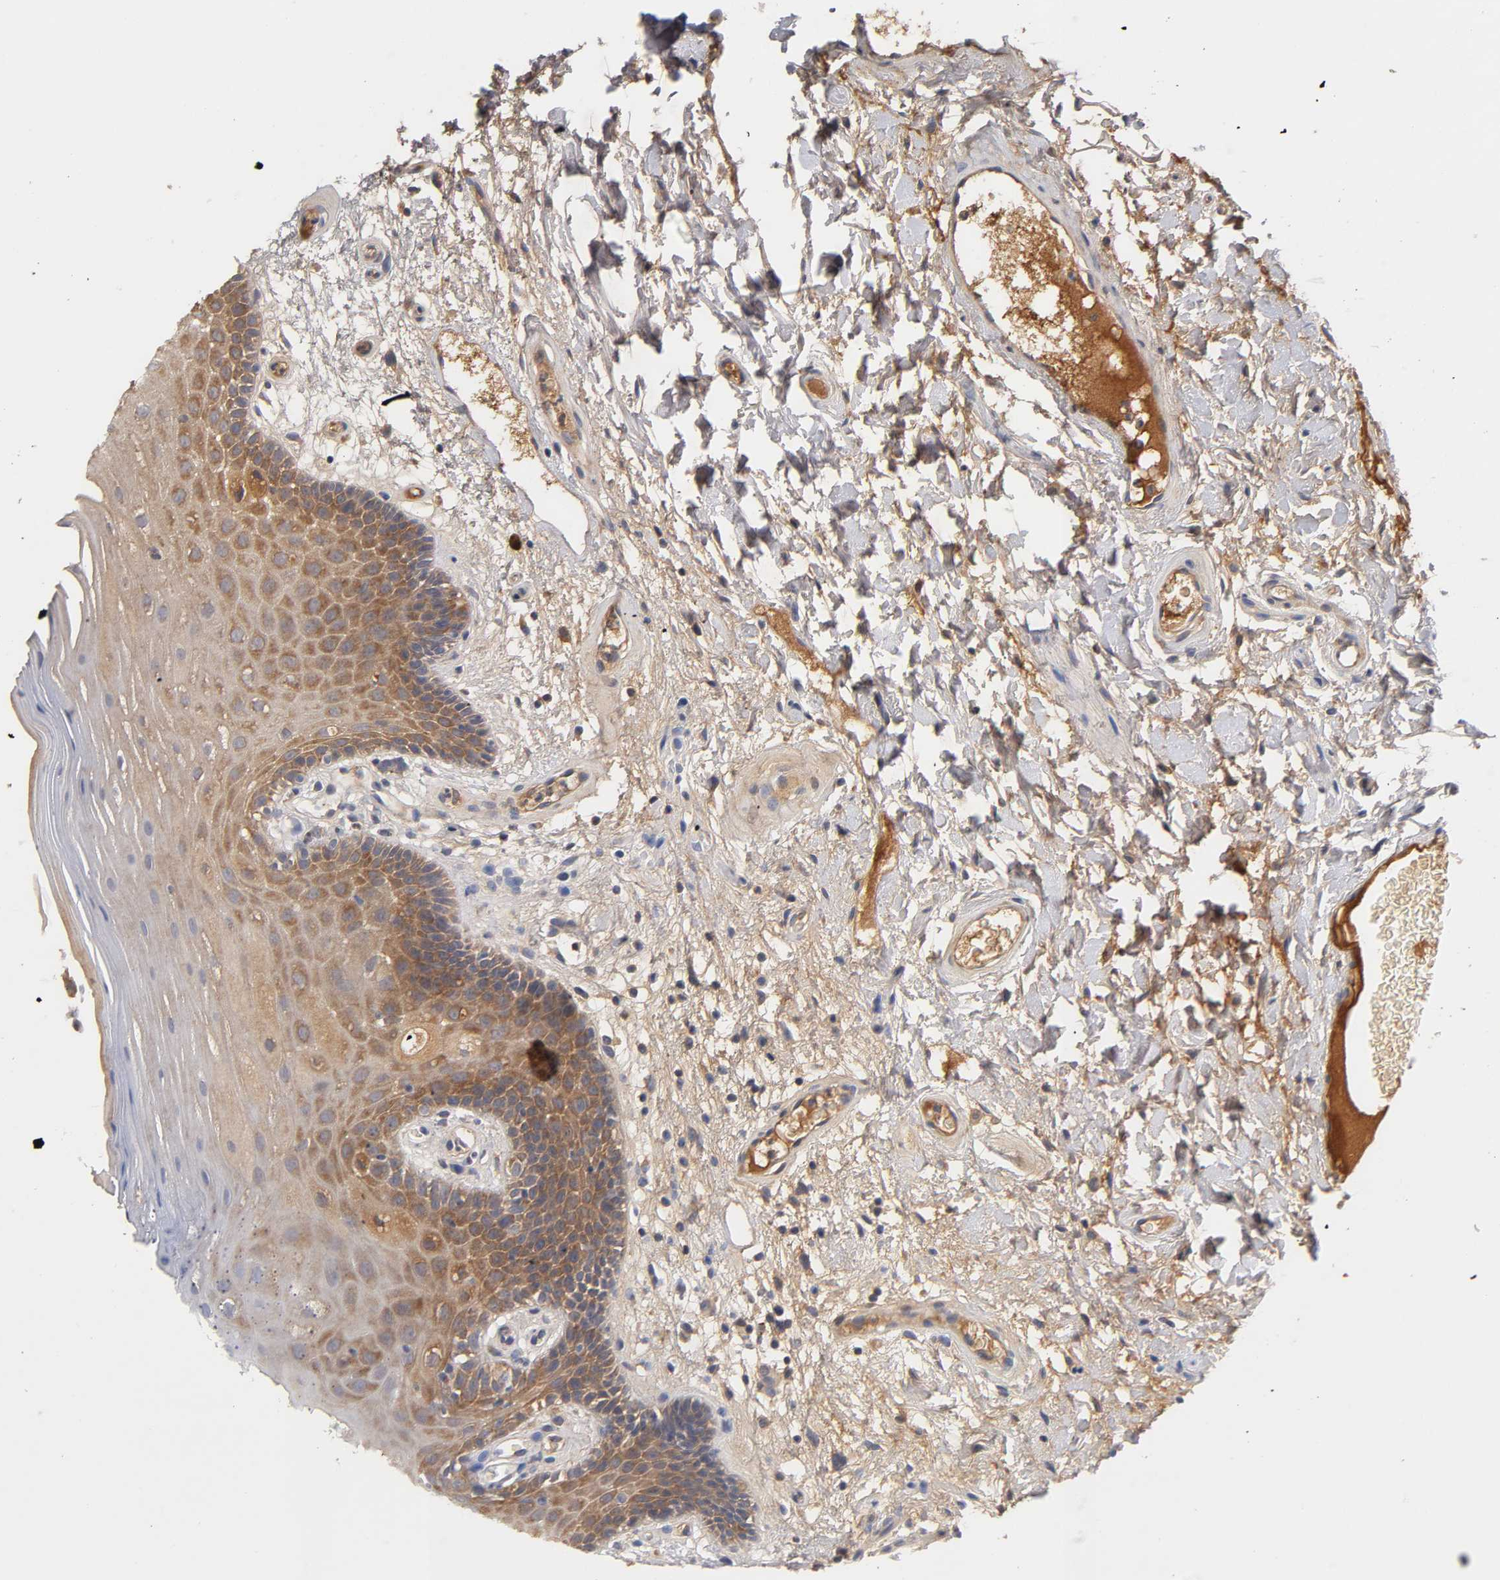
{"staining": {"intensity": "moderate", "quantity": ">75%", "location": "cytoplasmic/membranous"}, "tissue": "oral mucosa", "cell_type": "Squamous epithelial cells", "image_type": "normal", "snomed": [{"axis": "morphology", "description": "Normal tissue, NOS"}, {"axis": "morphology", "description": "Squamous cell carcinoma, NOS"}, {"axis": "topography", "description": "Skeletal muscle"}, {"axis": "topography", "description": "Oral tissue"}, {"axis": "topography", "description": "Head-Neck"}], "caption": "An immunohistochemistry (IHC) micrograph of unremarkable tissue is shown. Protein staining in brown shows moderate cytoplasmic/membranous positivity in oral mucosa within squamous epithelial cells.", "gene": "RPS29", "patient": {"sex": "male", "age": 71}}